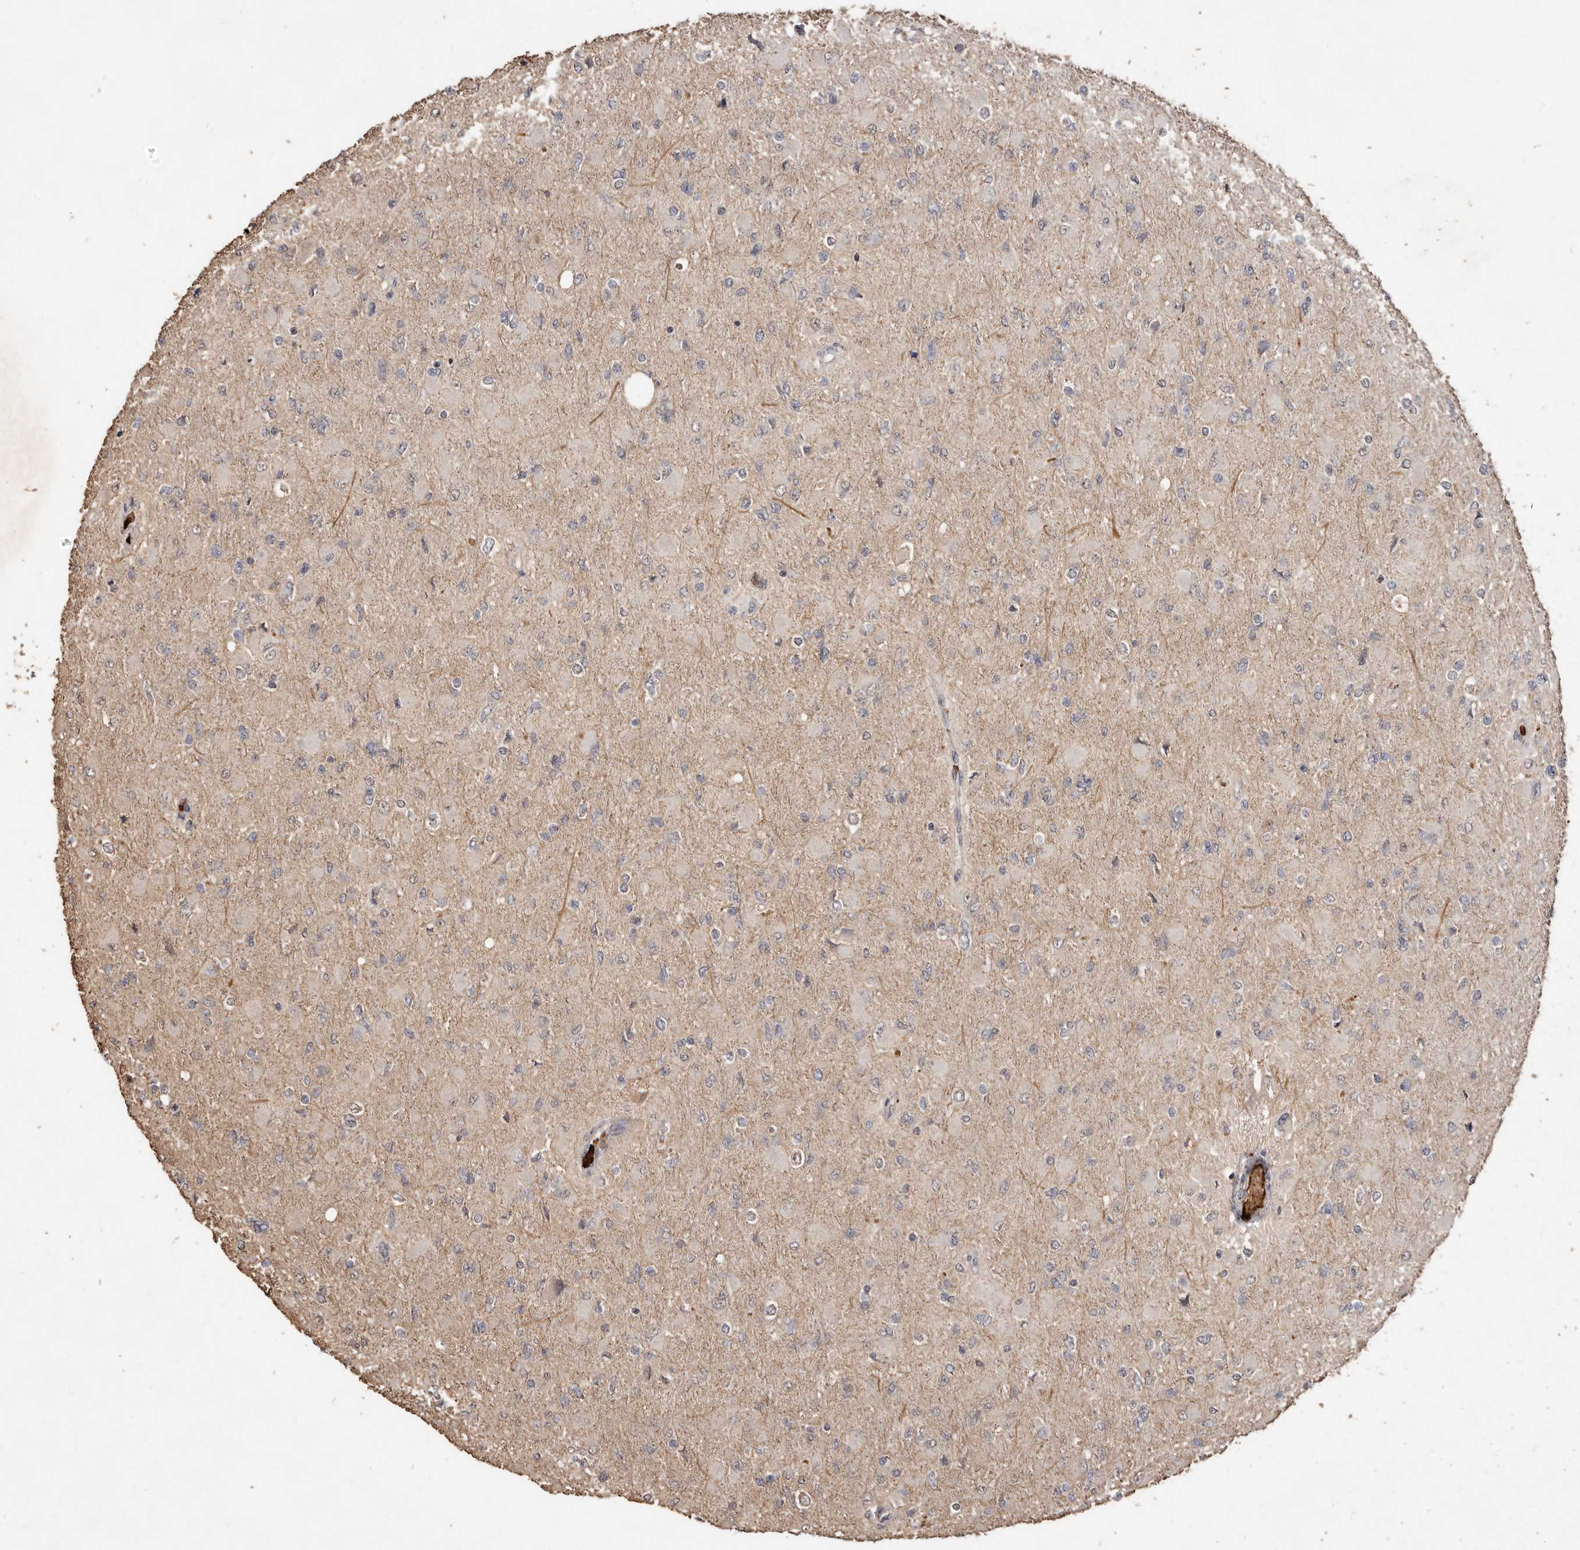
{"staining": {"intensity": "negative", "quantity": "none", "location": "none"}, "tissue": "glioma", "cell_type": "Tumor cells", "image_type": "cancer", "snomed": [{"axis": "morphology", "description": "Glioma, malignant, High grade"}, {"axis": "topography", "description": "Cerebral cortex"}], "caption": "Micrograph shows no significant protein positivity in tumor cells of glioma.", "gene": "GRAMD2A", "patient": {"sex": "female", "age": 36}}